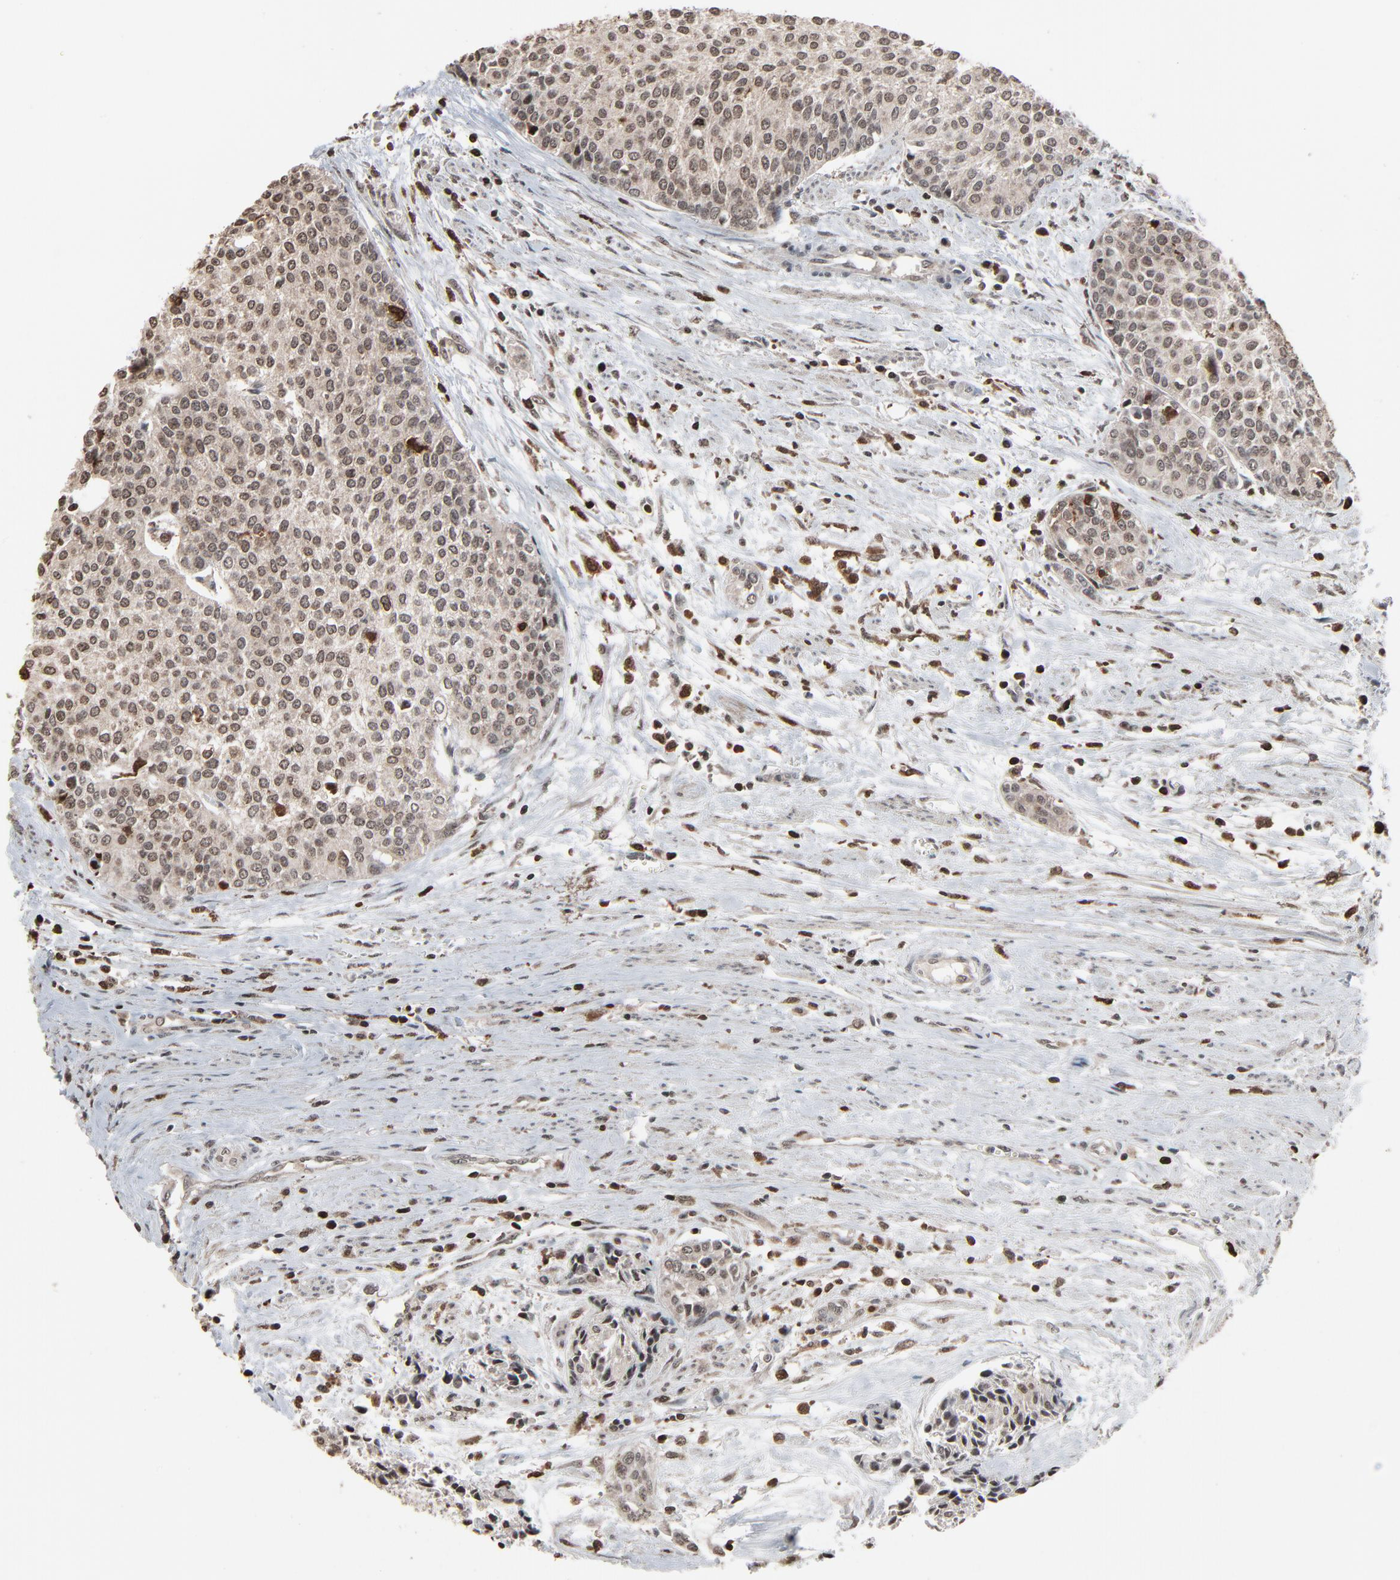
{"staining": {"intensity": "weak", "quantity": ">75%", "location": "nuclear"}, "tissue": "urothelial cancer", "cell_type": "Tumor cells", "image_type": "cancer", "snomed": [{"axis": "morphology", "description": "Urothelial carcinoma, Low grade"}, {"axis": "topography", "description": "Urinary bladder"}], "caption": "An immunohistochemistry image of neoplastic tissue is shown. Protein staining in brown highlights weak nuclear positivity in urothelial carcinoma (low-grade) within tumor cells.", "gene": "RPS6KA3", "patient": {"sex": "female", "age": 73}}